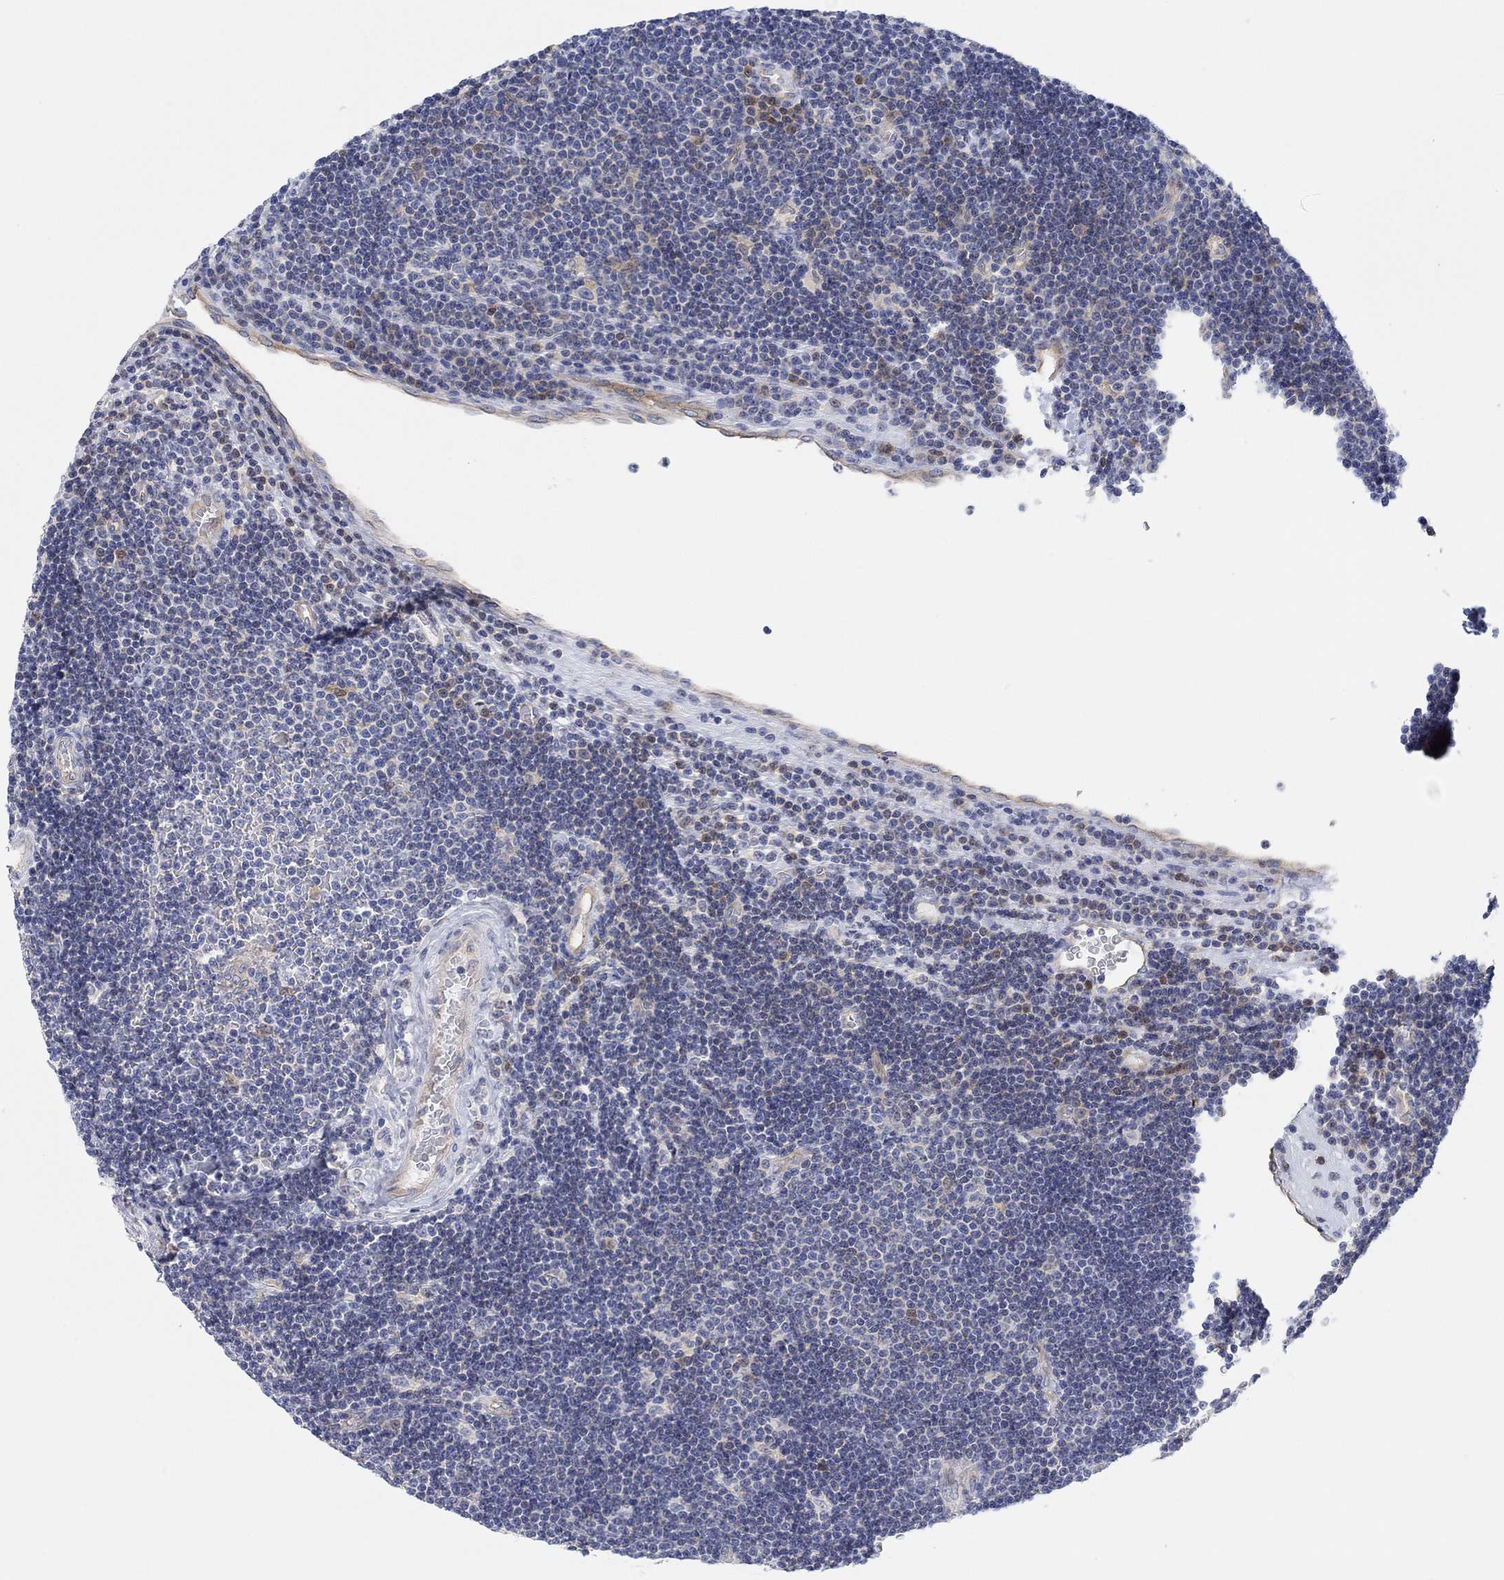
{"staining": {"intensity": "negative", "quantity": "none", "location": "none"}, "tissue": "lymphoma", "cell_type": "Tumor cells", "image_type": "cancer", "snomed": [{"axis": "morphology", "description": "Malignant lymphoma, non-Hodgkin's type, Low grade"}, {"axis": "topography", "description": "Brain"}], "caption": "Immunohistochemistry of human lymphoma demonstrates no expression in tumor cells. (DAB immunohistochemistry (IHC), high magnification).", "gene": "RGS1", "patient": {"sex": "female", "age": 66}}